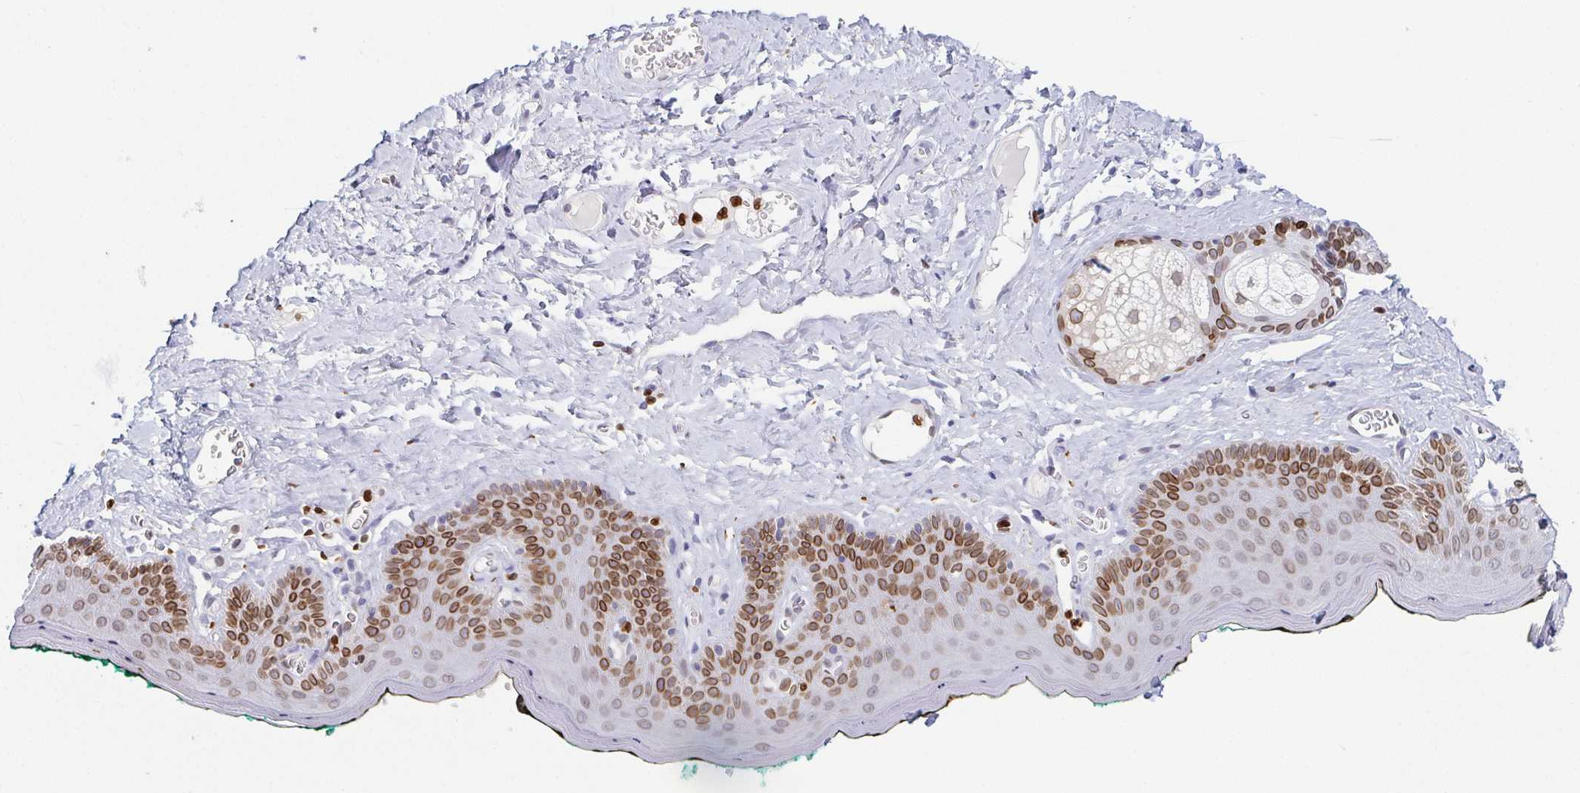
{"staining": {"intensity": "strong", "quantity": "25%-75%", "location": "cytoplasmic/membranous,nuclear"}, "tissue": "skin", "cell_type": "Epidermal cells", "image_type": "normal", "snomed": [{"axis": "morphology", "description": "Normal tissue, NOS"}, {"axis": "topography", "description": "Vulva"}, {"axis": "topography", "description": "Peripheral nerve tissue"}], "caption": "Strong cytoplasmic/membranous,nuclear expression for a protein is seen in about 25%-75% of epidermal cells of unremarkable skin using immunohistochemistry.", "gene": "BTBD7", "patient": {"sex": "female", "age": 66}}